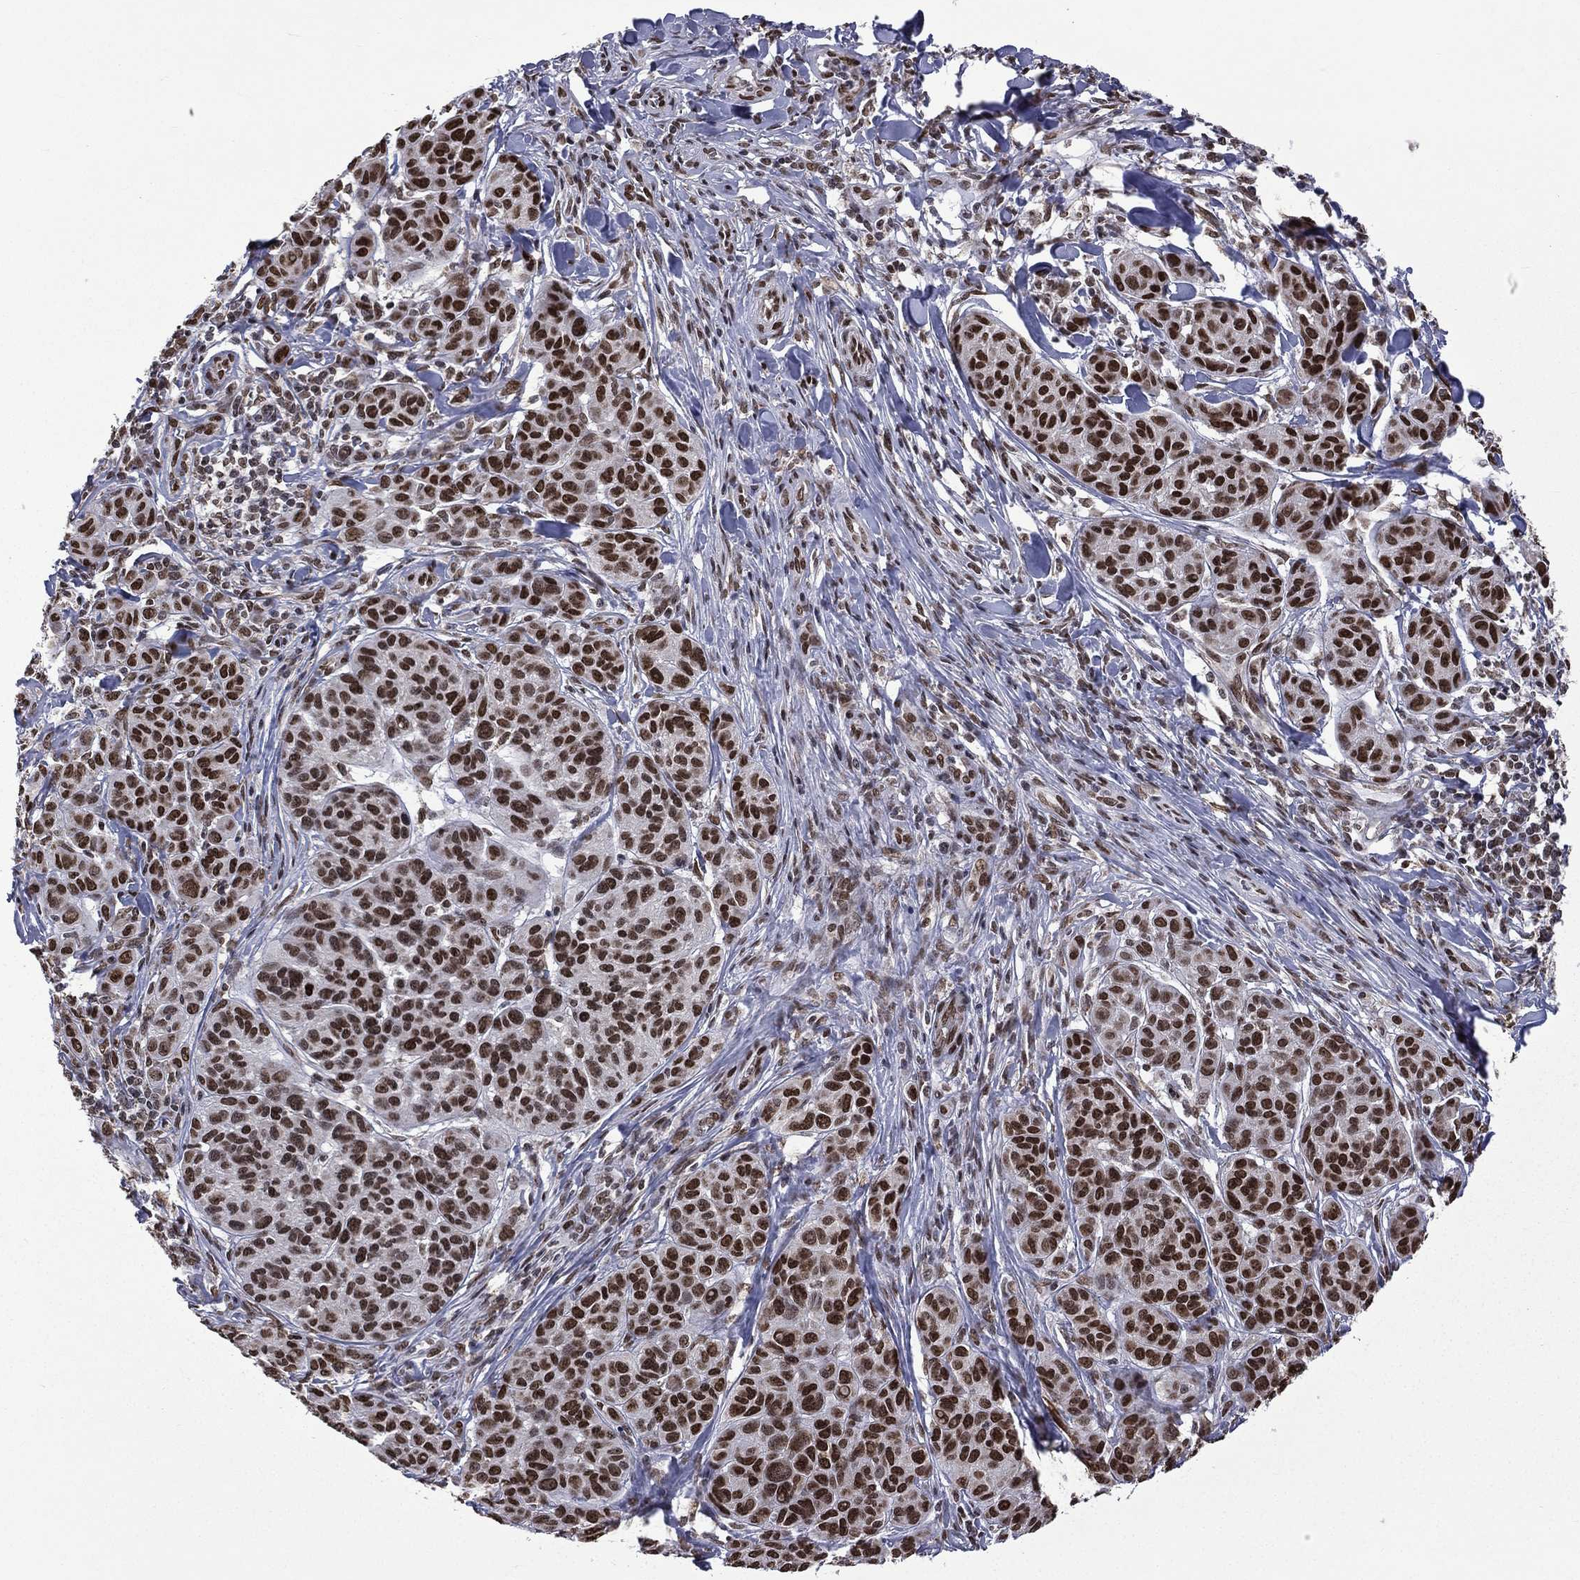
{"staining": {"intensity": "strong", "quantity": ">75%", "location": "nuclear"}, "tissue": "melanoma", "cell_type": "Tumor cells", "image_type": "cancer", "snomed": [{"axis": "morphology", "description": "Malignant melanoma, NOS"}, {"axis": "topography", "description": "Skin"}], "caption": "About >75% of tumor cells in malignant melanoma reveal strong nuclear protein expression as visualized by brown immunohistochemical staining.", "gene": "C5orf24", "patient": {"sex": "male", "age": 79}}